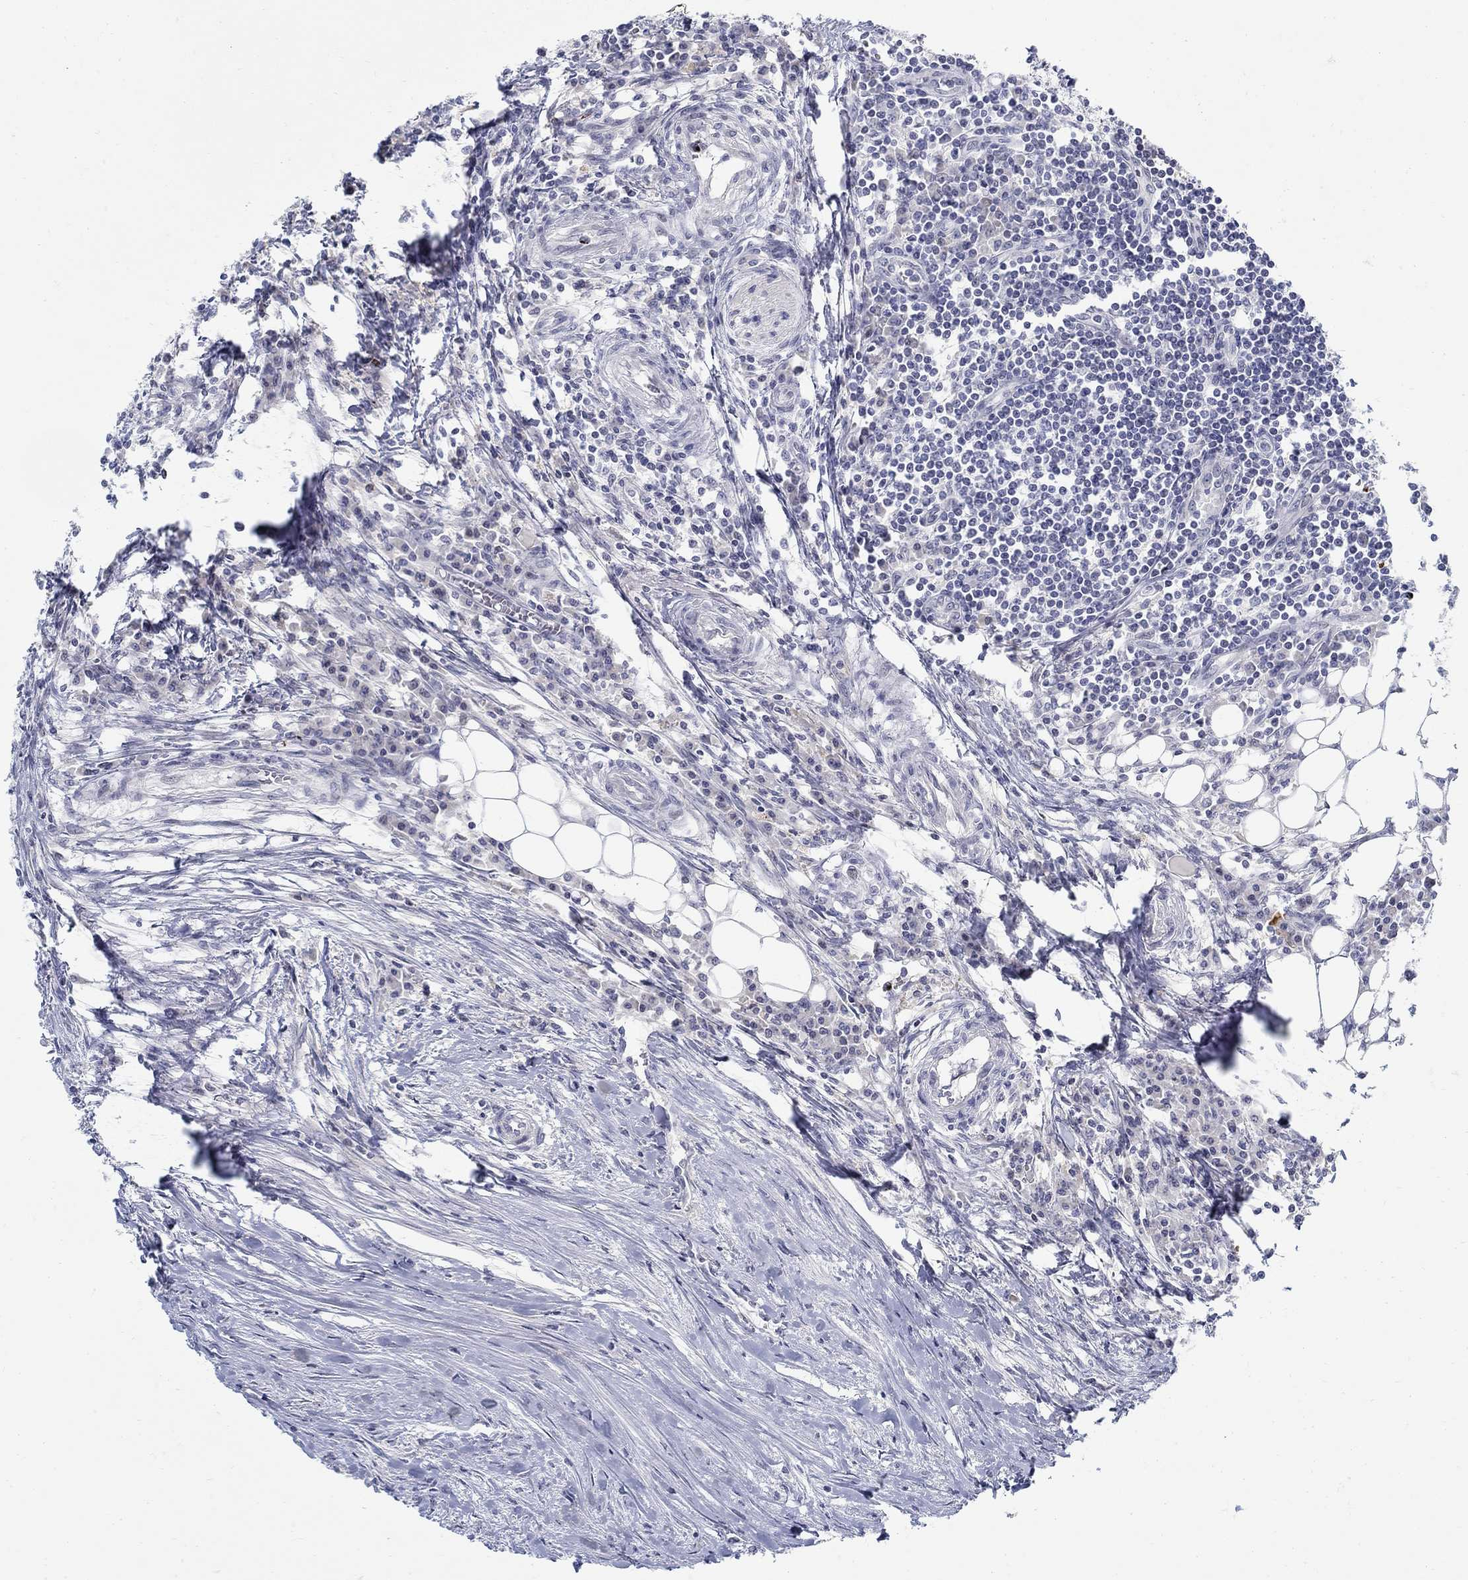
{"staining": {"intensity": "negative", "quantity": "none", "location": "none"}, "tissue": "colorectal cancer", "cell_type": "Tumor cells", "image_type": "cancer", "snomed": [{"axis": "morphology", "description": "Adenocarcinoma, NOS"}, {"axis": "topography", "description": "Colon"}], "caption": "The micrograph shows no staining of tumor cells in colorectal adenocarcinoma.", "gene": "ANO7", "patient": {"sex": "male", "age": 53}}